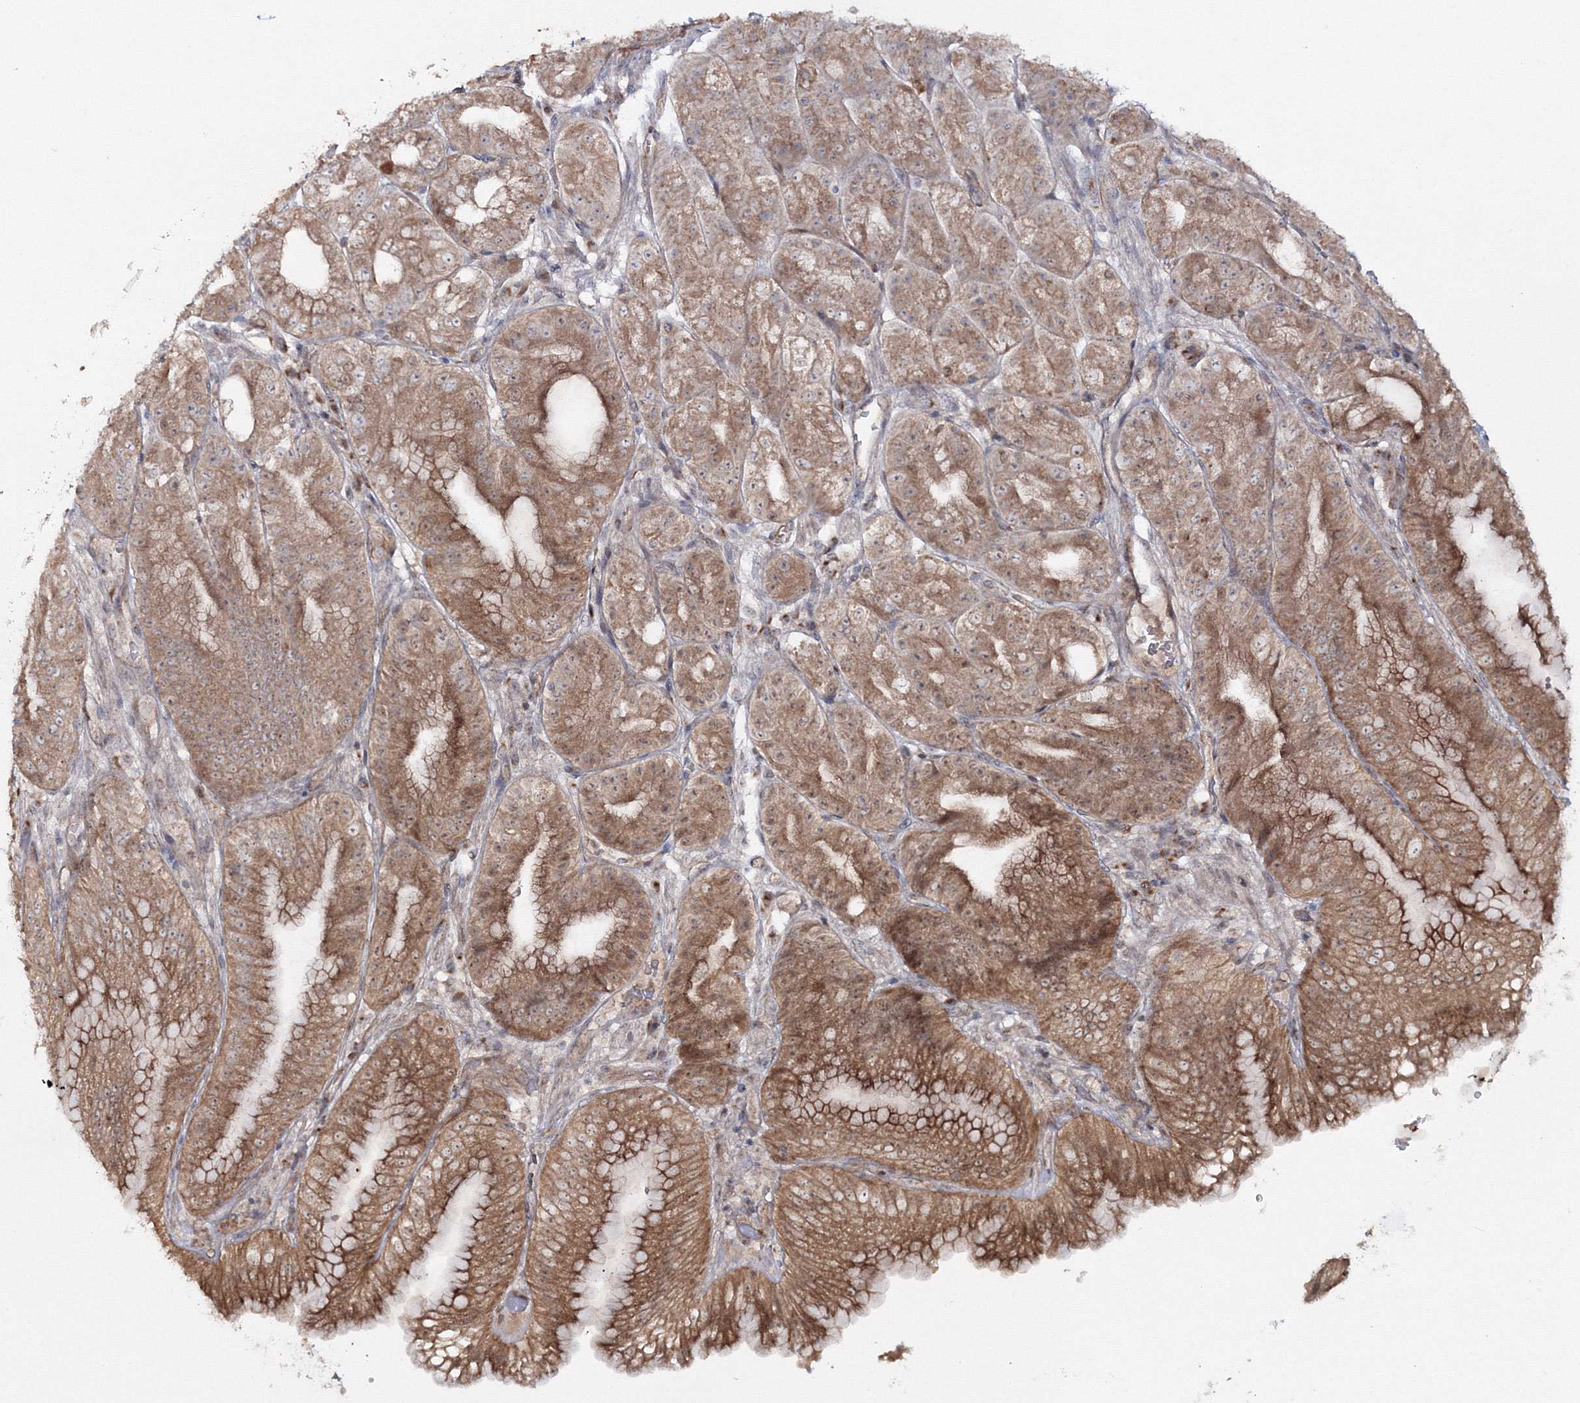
{"staining": {"intensity": "moderate", "quantity": ">75%", "location": "cytoplasmic/membranous"}, "tissue": "stomach", "cell_type": "Glandular cells", "image_type": "normal", "snomed": [{"axis": "morphology", "description": "Normal tissue, NOS"}, {"axis": "topography", "description": "Stomach, upper"}, {"axis": "topography", "description": "Stomach, lower"}], "caption": "Protein expression analysis of normal human stomach reveals moderate cytoplasmic/membranous positivity in about >75% of glandular cells. The staining was performed using DAB, with brown indicating positive protein expression. Nuclei are stained blue with hematoxylin.", "gene": "ZFAND6", "patient": {"sex": "male", "age": 71}}